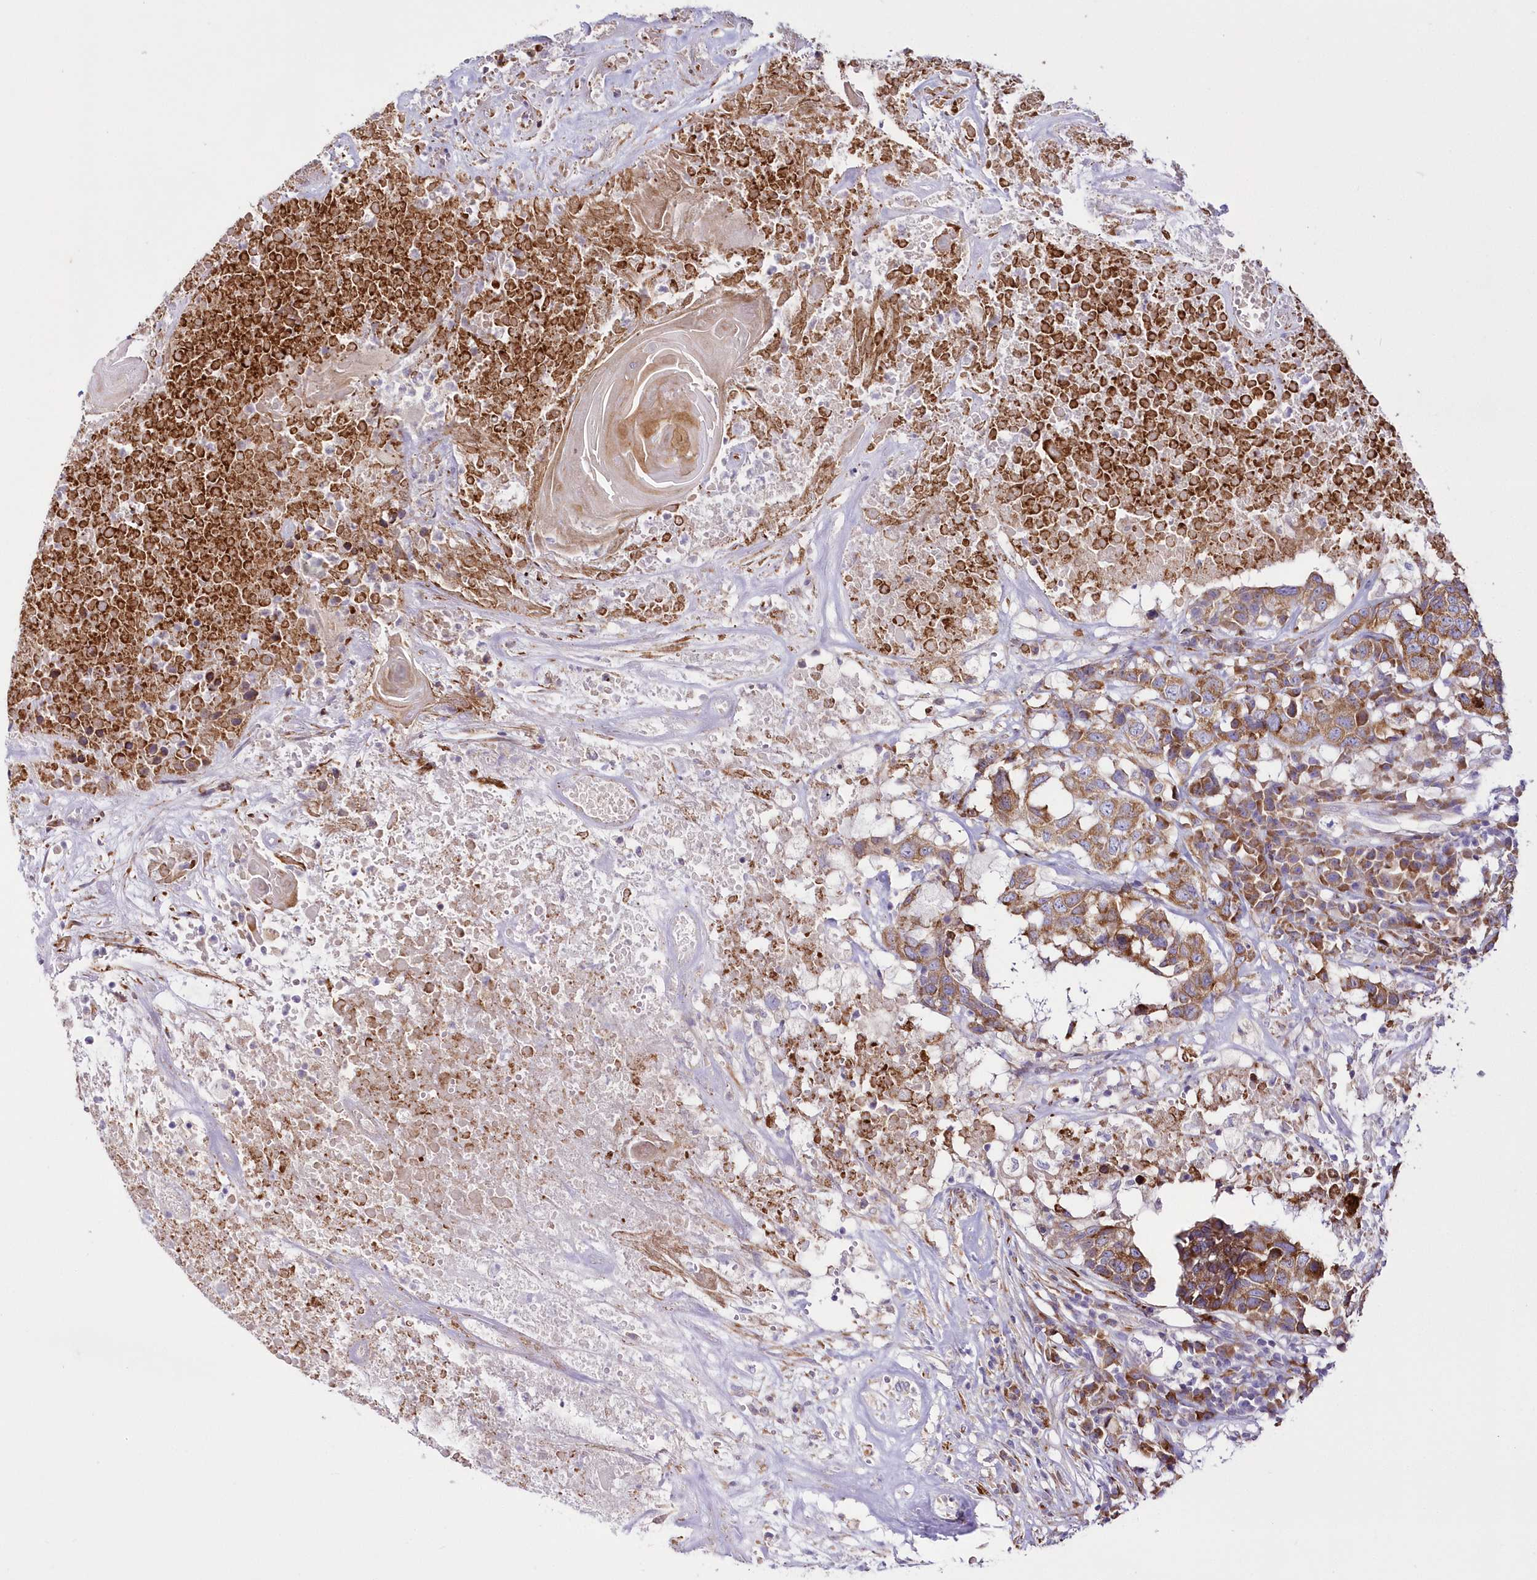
{"staining": {"intensity": "moderate", "quantity": ">75%", "location": "cytoplasmic/membranous"}, "tissue": "head and neck cancer", "cell_type": "Tumor cells", "image_type": "cancer", "snomed": [{"axis": "morphology", "description": "Squamous cell carcinoma, NOS"}, {"axis": "topography", "description": "Head-Neck"}], "caption": "A brown stain shows moderate cytoplasmic/membranous staining of a protein in head and neck squamous cell carcinoma tumor cells.", "gene": "ARFGEF3", "patient": {"sex": "male", "age": 66}}